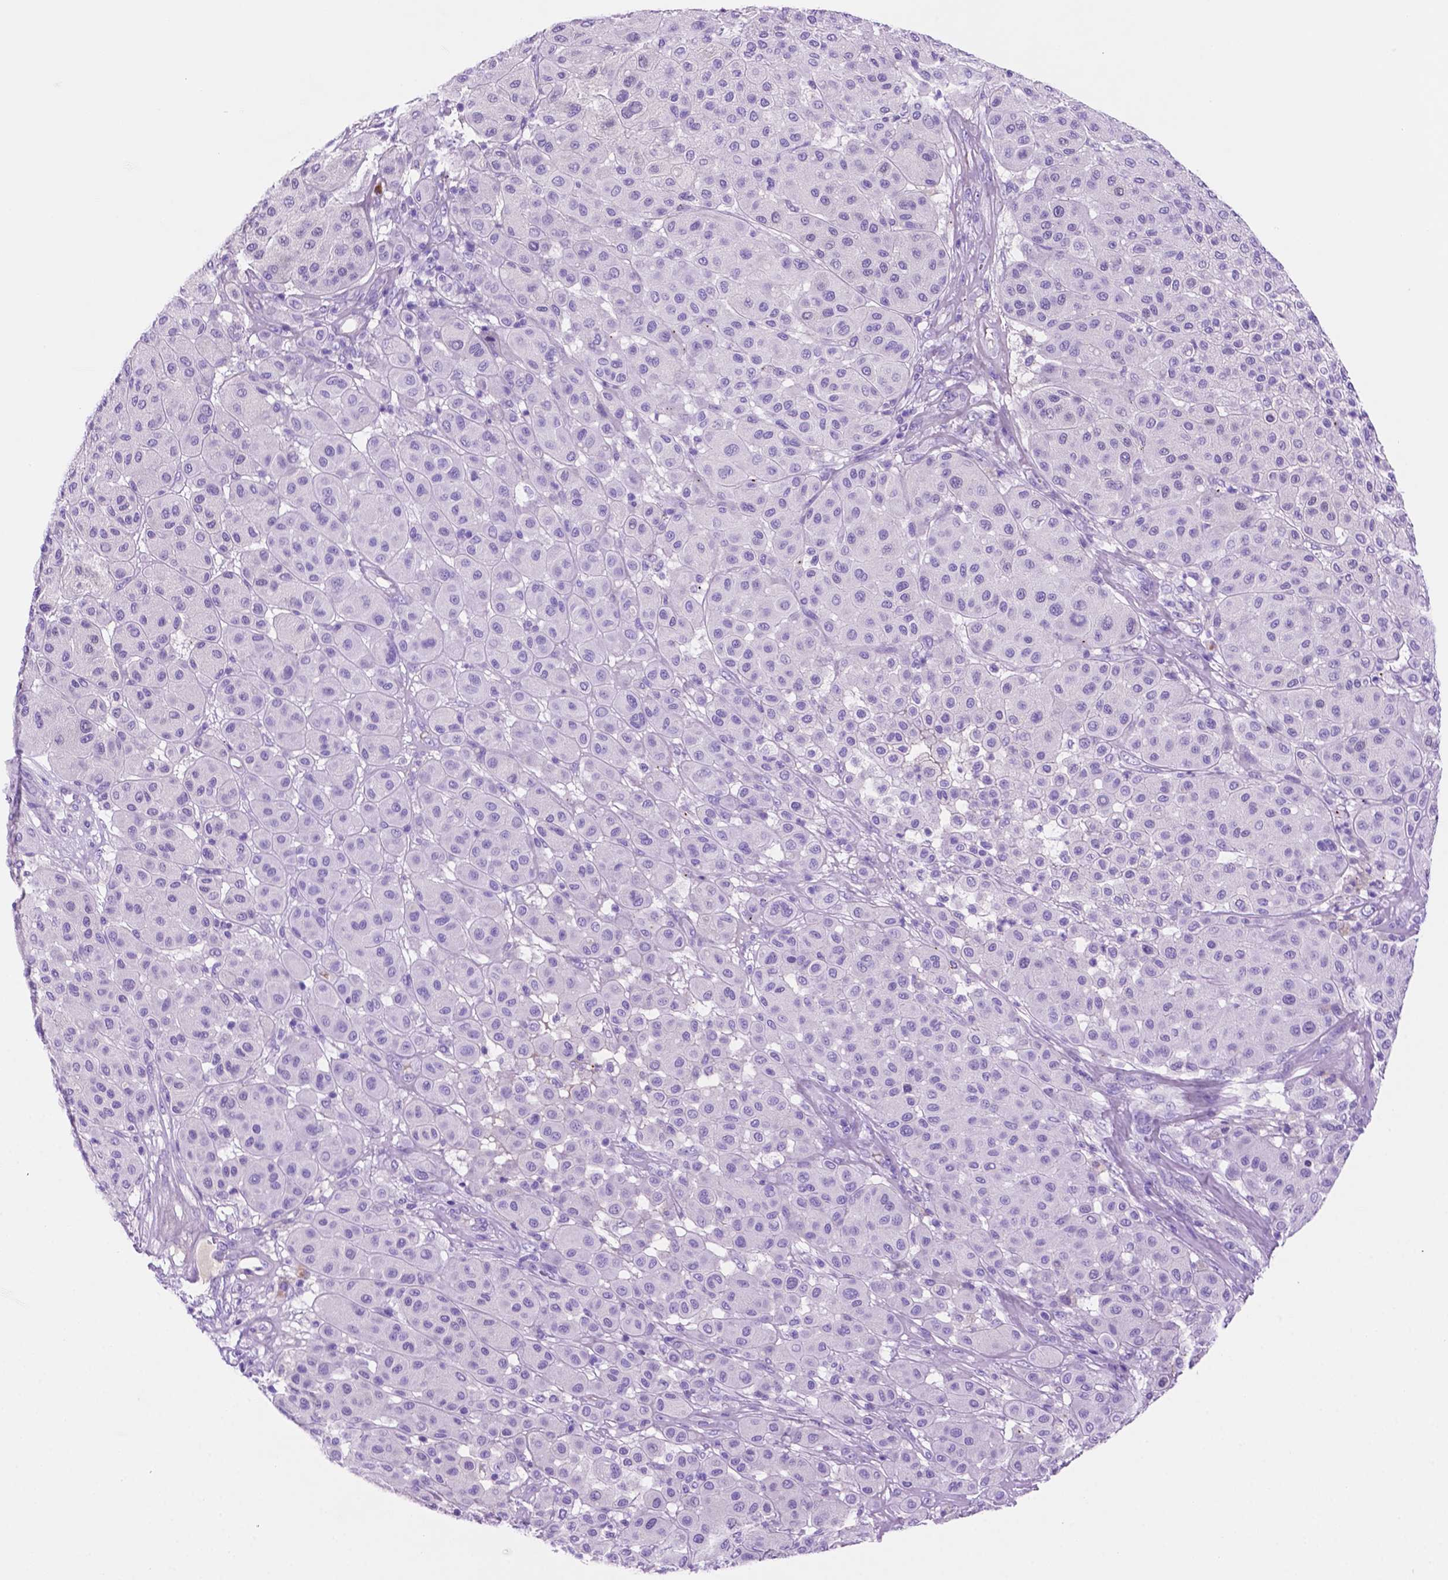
{"staining": {"intensity": "negative", "quantity": "none", "location": "none"}, "tissue": "melanoma", "cell_type": "Tumor cells", "image_type": "cancer", "snomed": [{"axis": "morphology", "description": "Malignant melanoma, Metastatic site"}, {"axis": "topography", "description": "Smooth muscle"}], "caption": "A micrograph of human melanoma is negative for staining in tumor cells. (Stains: DAB (3,3'-diaminobenzidine) IHC with hematoxylin counter stain, Microscopy: brightfield microscopy at high magnification).", "gene": "FOXB2", "patient": {"sex": "male", "age": 41}}